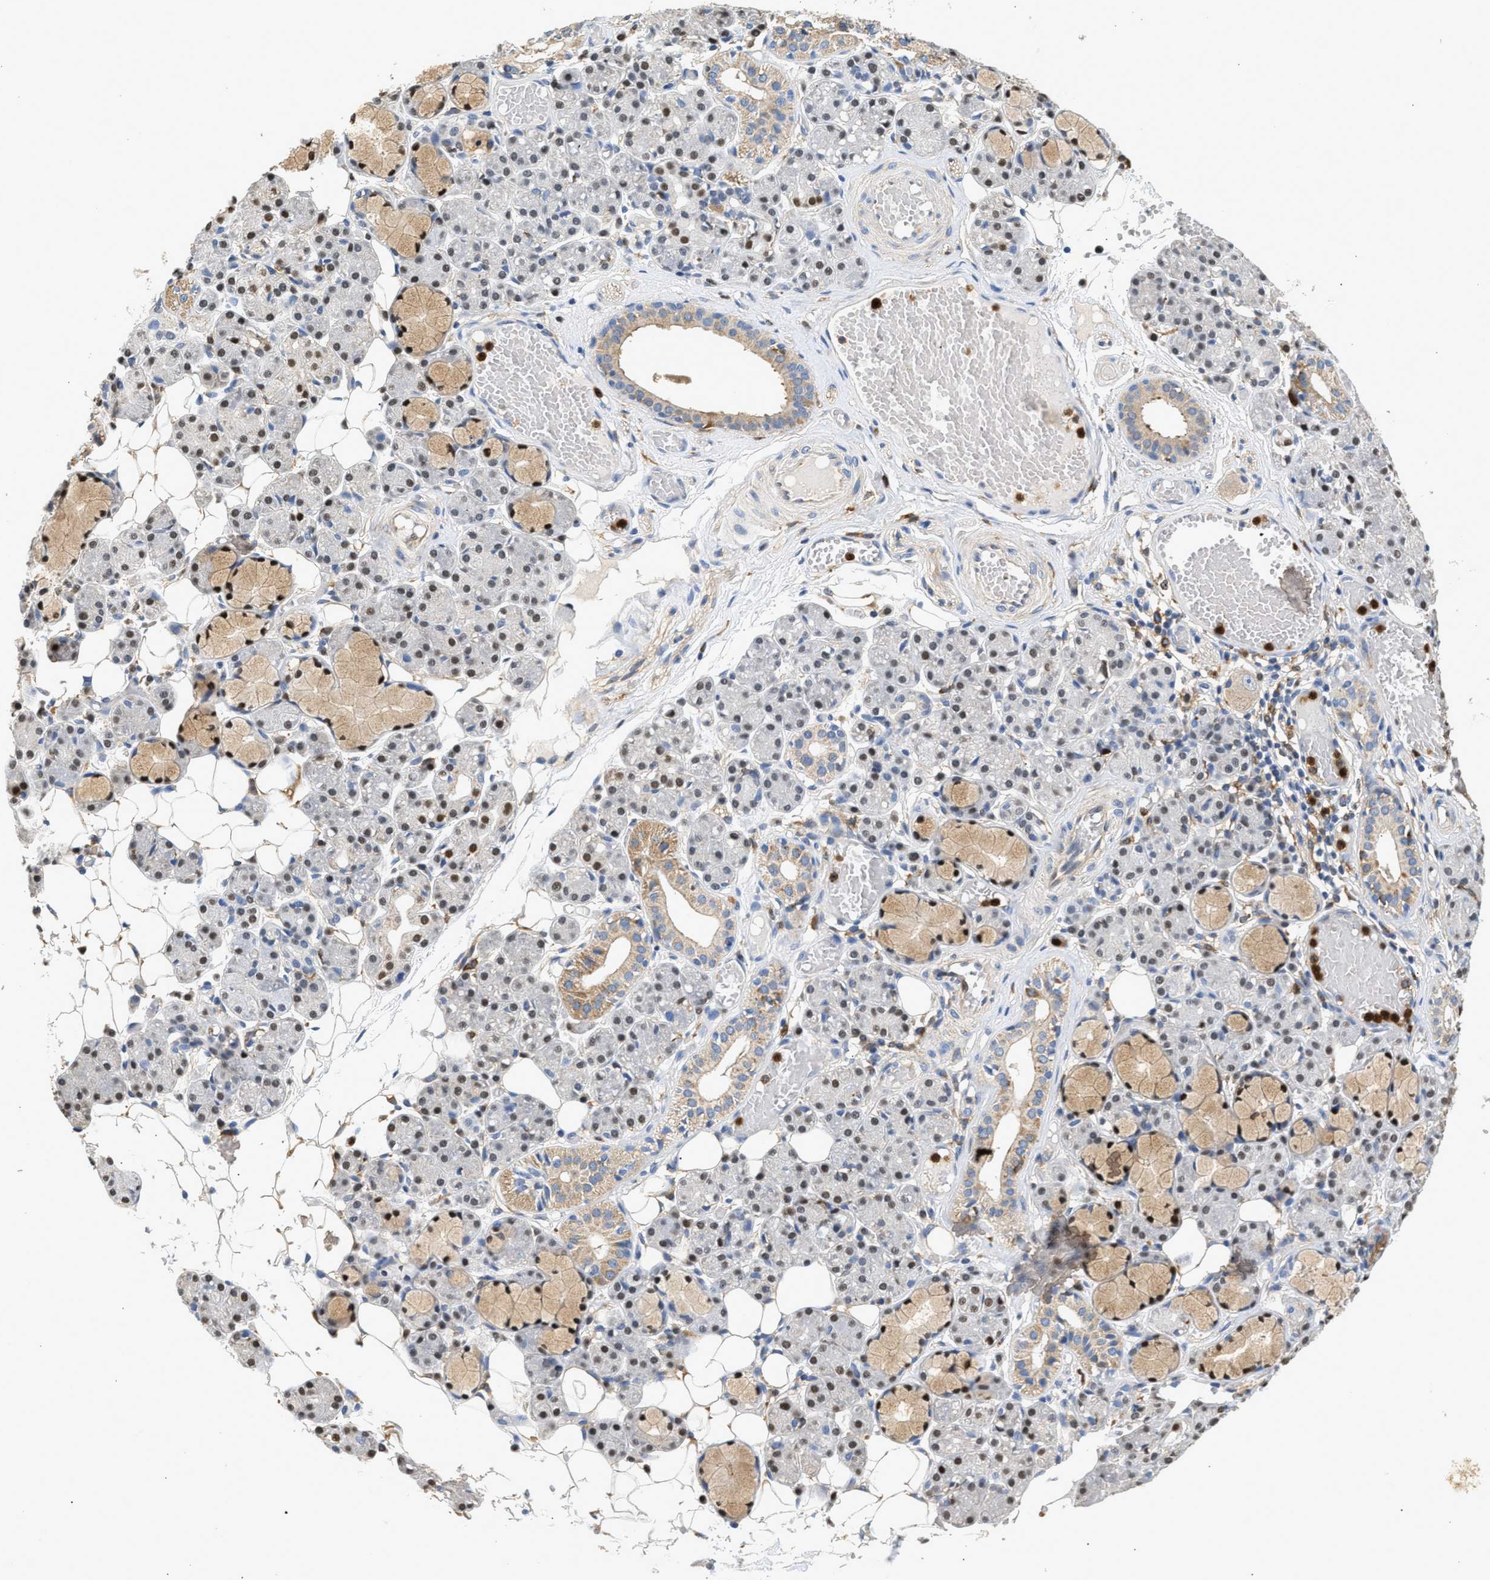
{"staining": {"intensity": "moderate", "quantity": ">75%", "location": "cytoplasmic/membranous,nuclear"}, "tissue": "salivary gland", "cell_type": "Glandular cells", "image_type": "normal", "snomed": [{"axis": "morphology", "description": "Normal tissue, NOS"}, {"axis": "topography", "description": "Salivary gland"}], "caption": "The immunohistochemical stain labels moderate cytoplasmic/membranous,nuclear positivity in glandular cells of benign salivary gland. Nuclei are stained in blue.", "gene": "RAB31", "patient": {"sex": "male", "age": 63}}